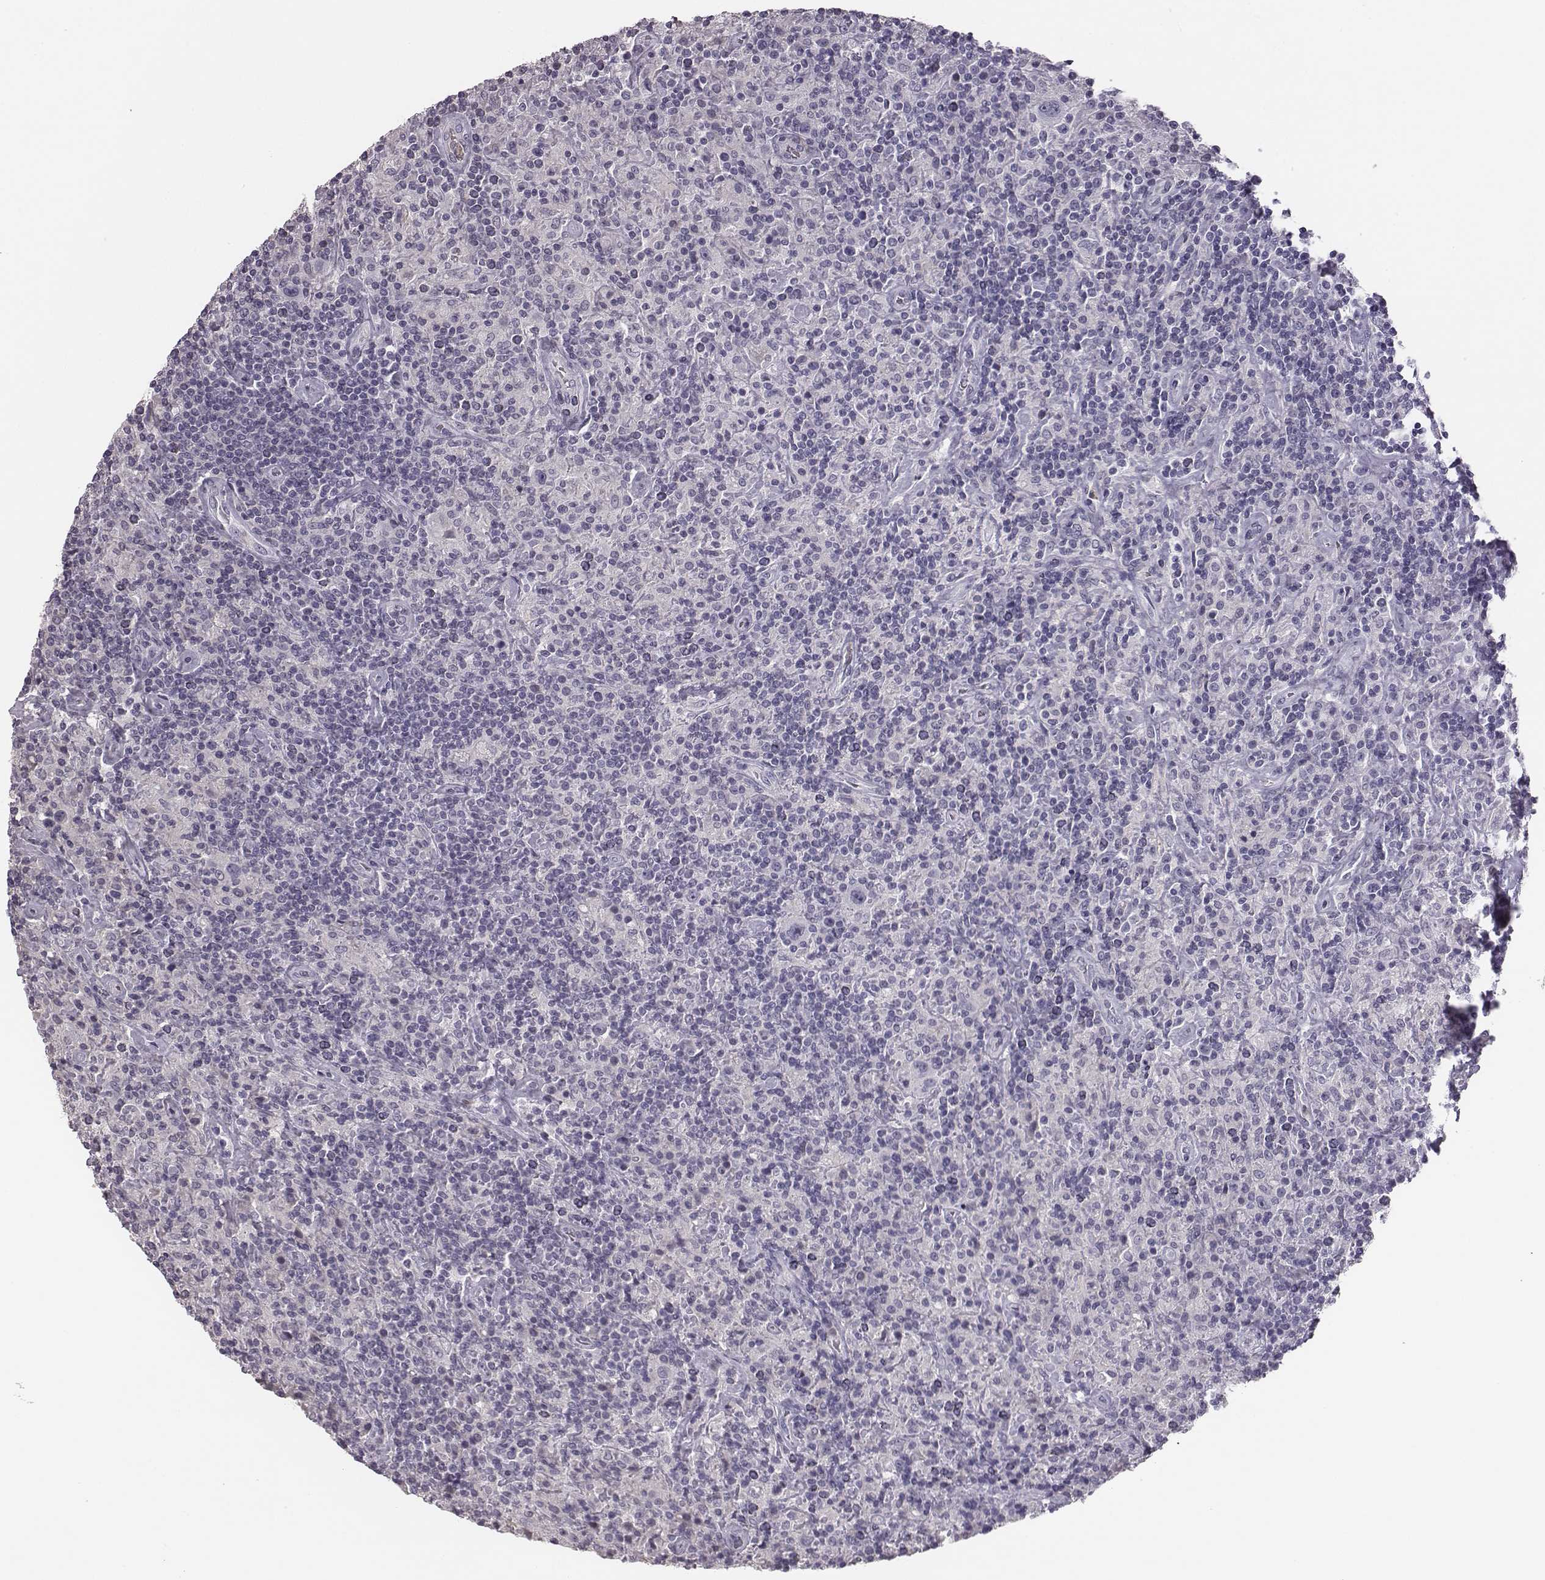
{"staining": {"intensity": "negative", "quantity": "none", "location": "none"}, "tissue": "lymphoma", "cell_type": "Tumor cells", "image_type": "cancer", "snomed": [{"axis": "morphology", "description": "Hodgkin's disease, NOS"}, {"axis": "topography", "description": "Lymph node"}], "caption": "An immunohistochemistry photomicrograph of Hodgkin's disease is shown. There is no staining in tumor cells of Hodgkin's disease. The staining was performed using DAB (3,3'-diaminobenzidine) to visualize the protein expression in brown, while the nuclei were stained in blue with hematoxylin (Magnification: 20x).", "gene": "ADAM7", "patient": {"sex": "male", "age": 70}}